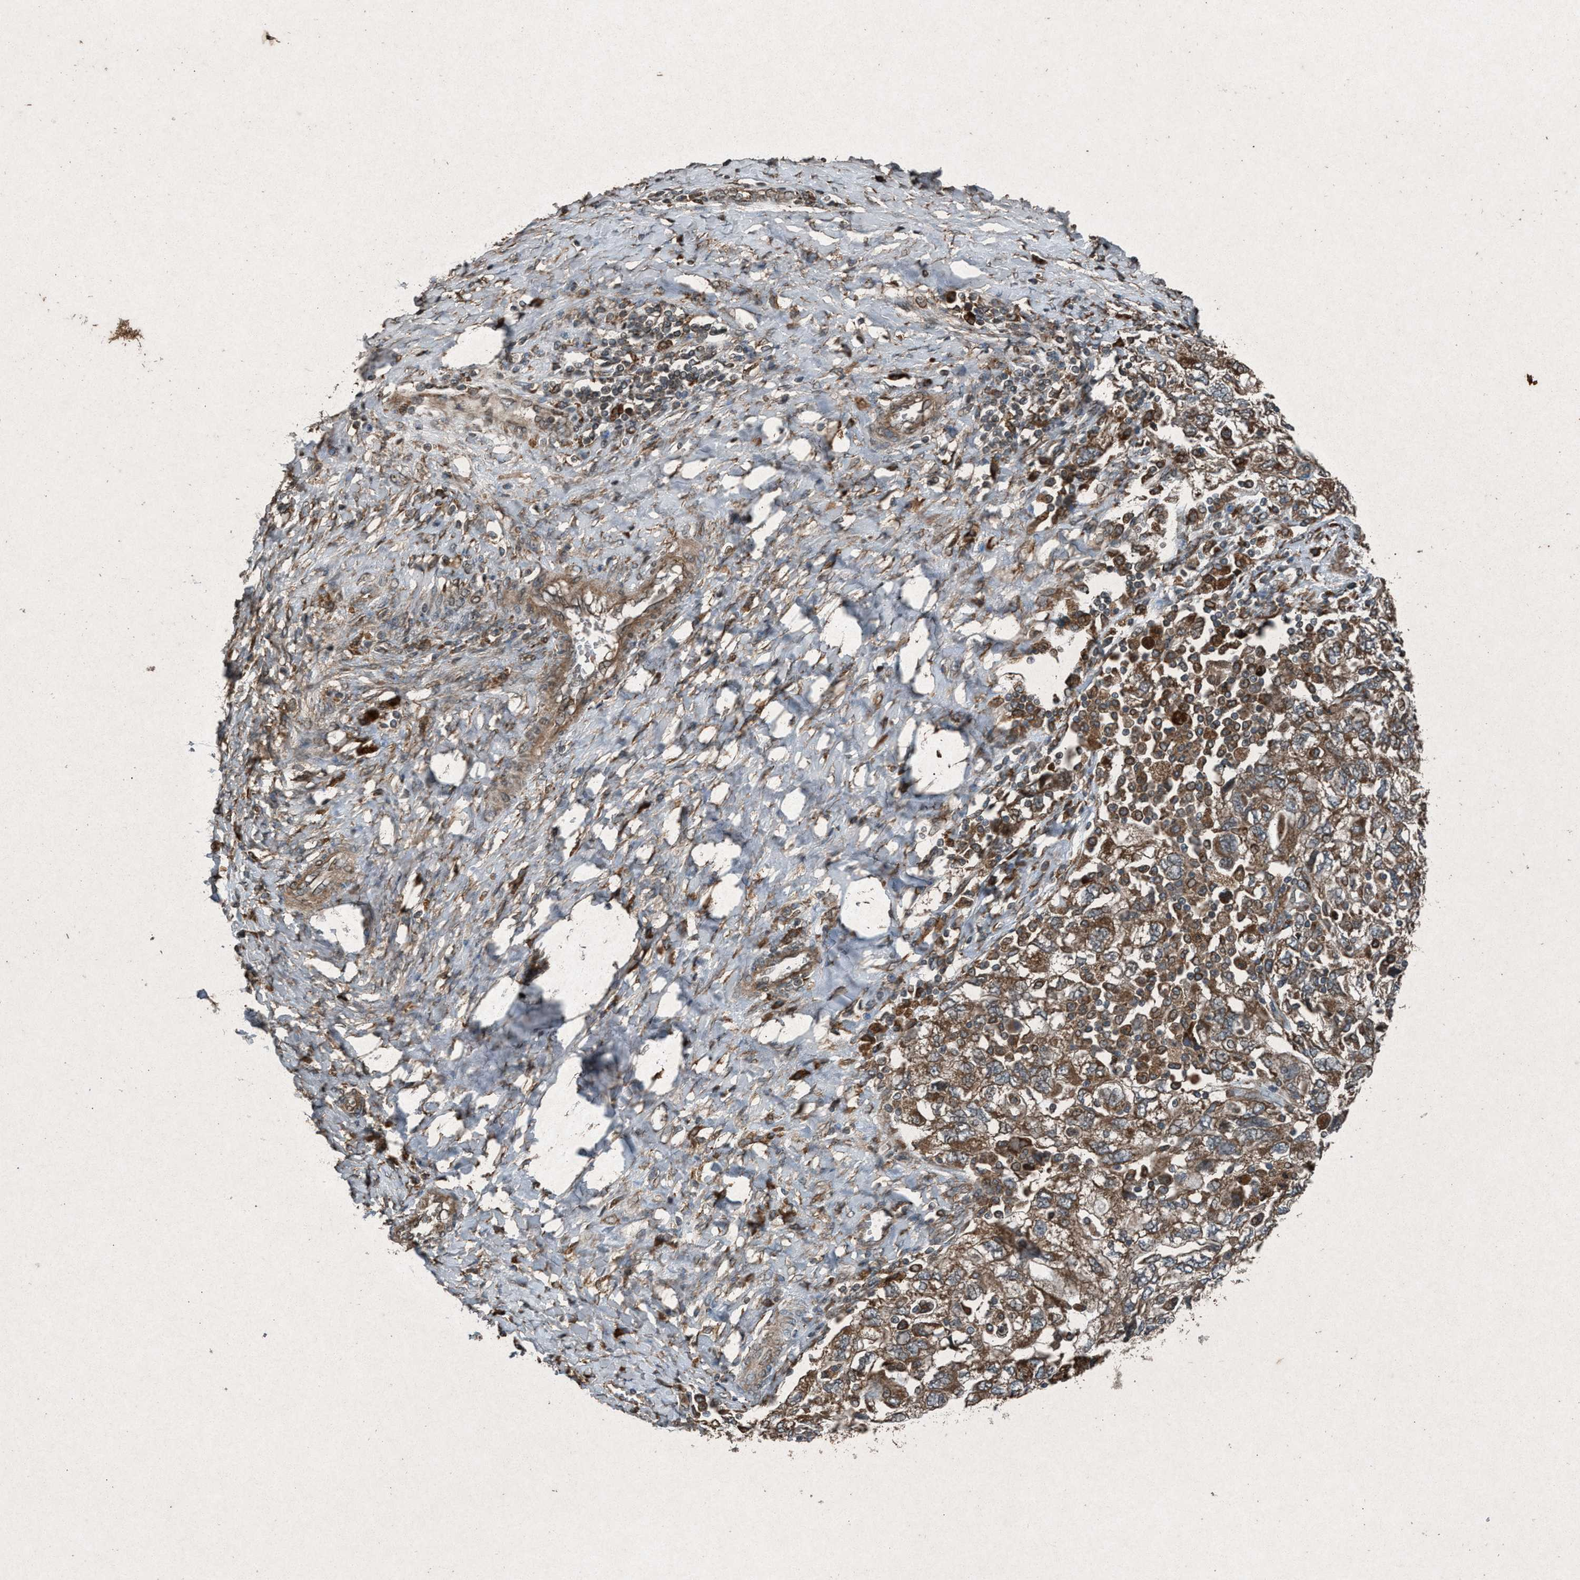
{"staining": {"intensity": "moderate", "quantity": ">75%", "location": "cytoplasmic/membranous"}, "tissue": "ovarian cancer", "cell_type": "Tumor cells", "image_type": "cancer", "snomed": [{"axis": "morphology", "description": "Carcinoma, NOS"}, {"axis": "morphology", "description": "Cystadenocarcinoma, serous, NOS"}, {"axis": "topography", "description": "Ovary"}], "caption": "Protein expression analysis of human serous cystadenocarcinoma (ovarian) reveals moderate cytoplasmic/membranous expression in approximately >75% of tumor cells. The staining was performed using DAB (3,3'-diaminobenzidine), with brown indicating positive protein expression. Nuclei are stained blue with hematoxylin.", "gene": "CALR", "patient": {"sex": "female", "age": 69}}